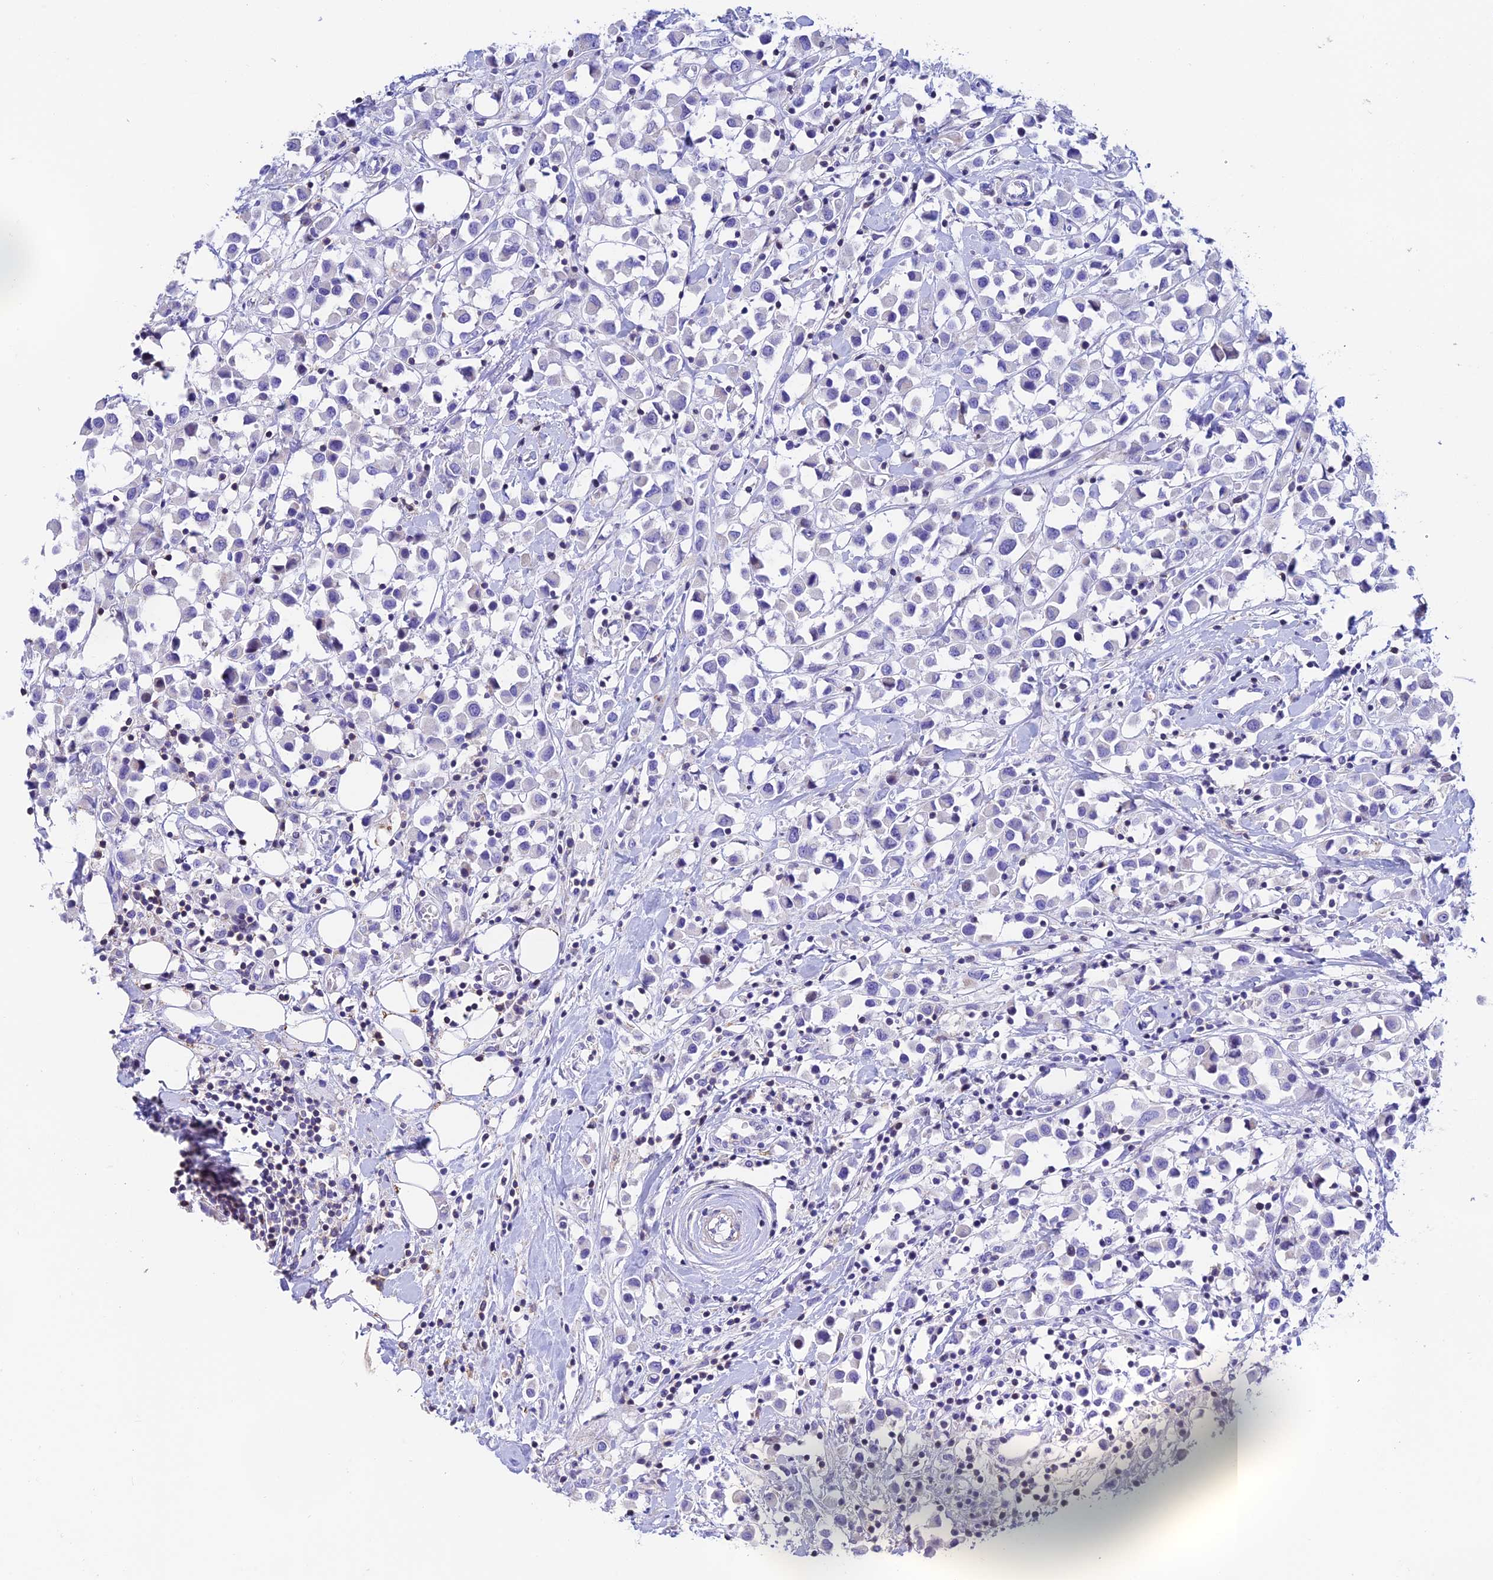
{"staining": {"intensity": "negative", "quantity": "none", "location": "none"}, "tissue": "breast cancer", "cell_type": "Tumor cells", "image_type": "cancer", "snomed": [{"axis": "morphology", "description": "Duct carcinoma"}, {"axis": "topography", "description": "Breast"}], "caption": "Immunohistochemistry of invasive ductal carcinoma (breast) shows no staining in tumor cells. (DAB (3,3'-diaminobenzidine) immunohistochemistry, high magnification).", "gene": "PRIM1", "patient": {"sex": "female", "age": 61}}